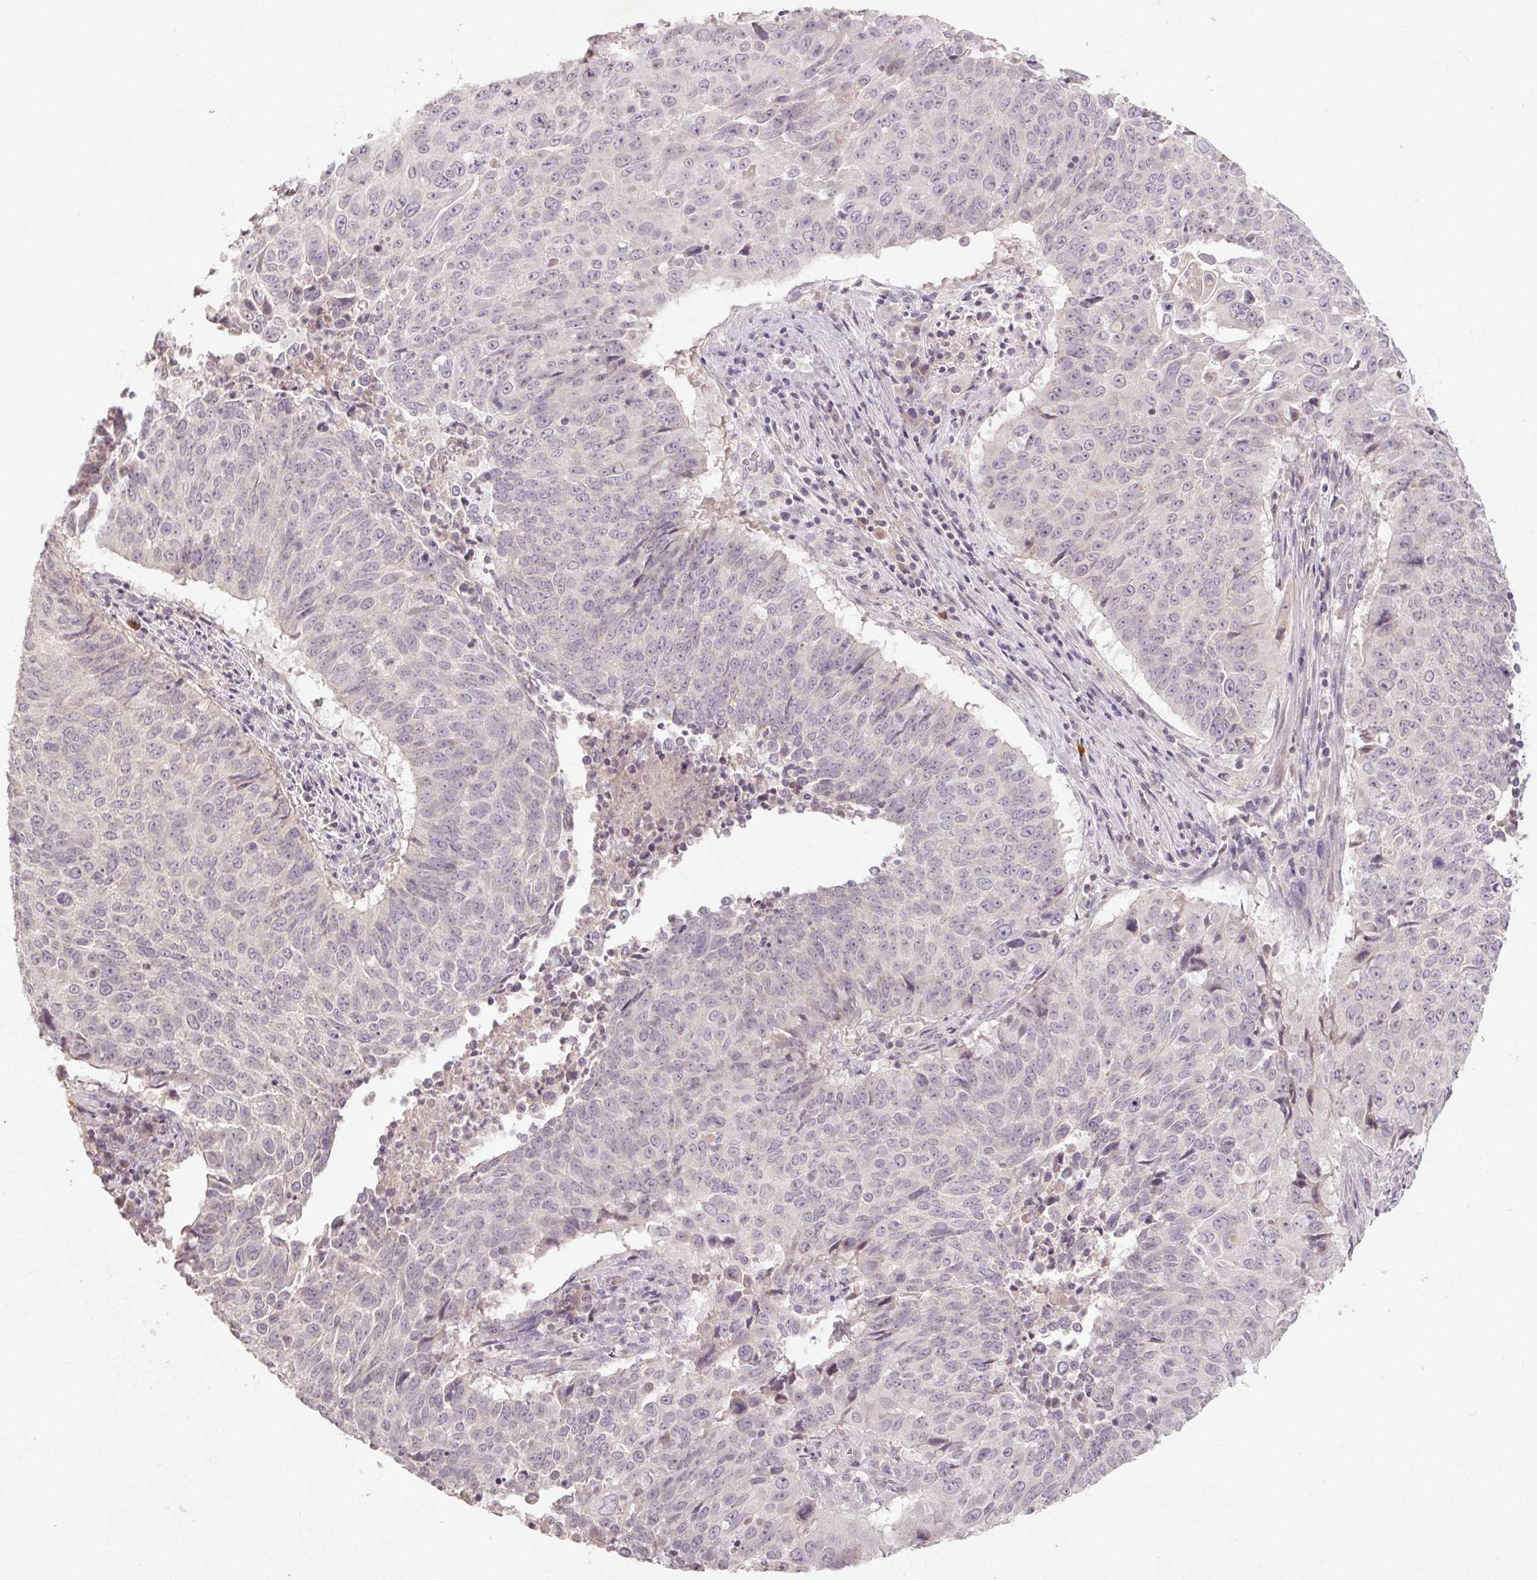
{"staining": {"intensity": "negative", "quantity": "none", "location": "none"}, "tissue": "lung cancer", "cell_type": "Tumor cells", "image_type": "cancer", "snomed": [{"axis": "morphology", "description": "Normal tissue, NOS"}, {"axis": "morphology", "description": "Squamous cell carcinoma, NOS"}, {"axis": "topography", "description": "Bronchus"}, {"axis": "topography", "description": "Lung"}], "caption": "Squamous cell carcinoma (lung) was stained to show a protein in brown. There is no significant staining in tumor cells. (Stains: DAB immunohistochemistry (IHC) with hematoxylin counter stain, Microscopy: brightfield microscopy at high magnification).", "gene": "KLRC3", "patient": {"sex": "male", "age": 64}}